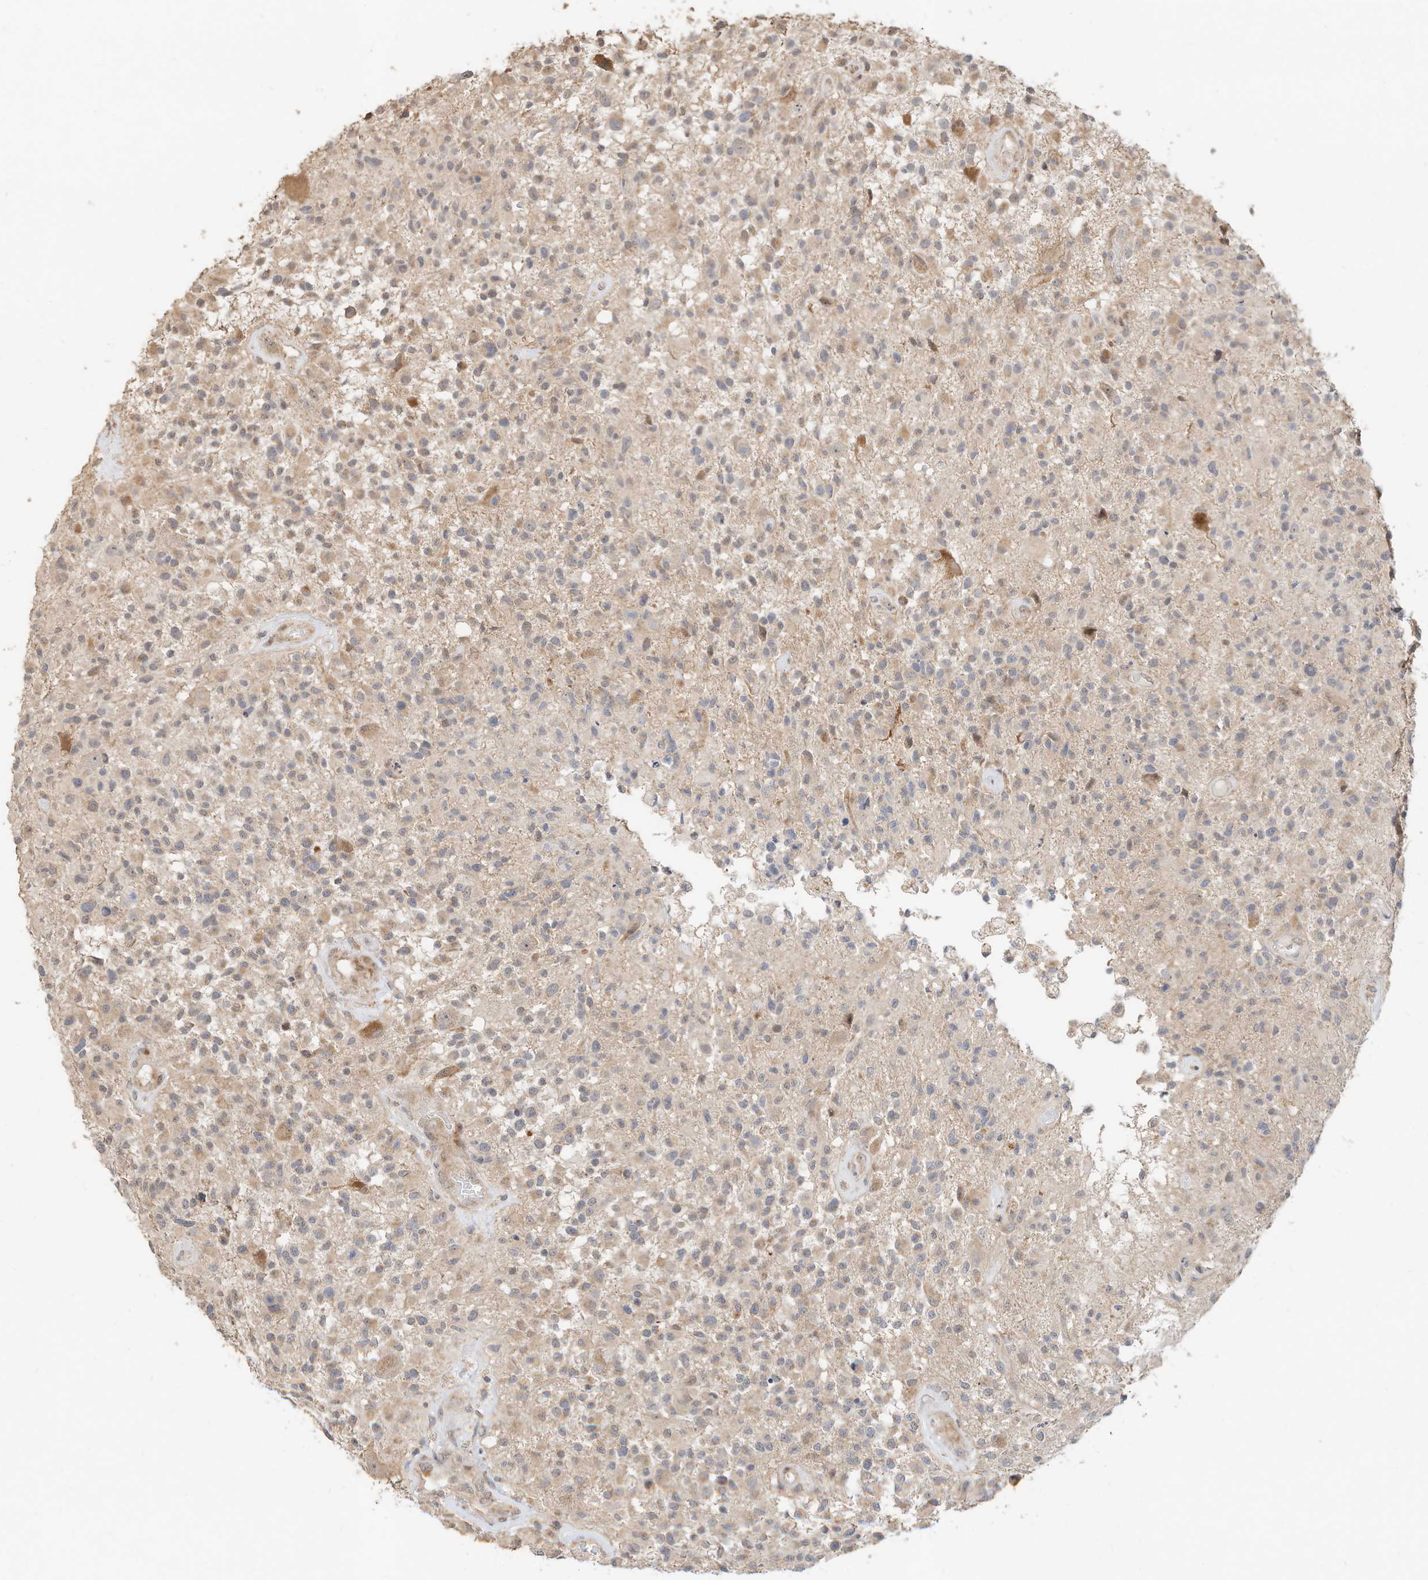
{"staining": {"intensity": "negative", "quantity": "none", "location": "none"}, "tissue": "glioma", "cell_type": "Tumor cells", "image_type": "cancer", "snomed": [{"axis": "morphology", "description": "Glioma, malignant, High grade"}, {"axis": "morphology", "description": "Glioblastoma, NOS"}, {"axis": "topography", "description": "Brain"}], "caption": "IHC of glioma exhibits no positivity in tumor cells.", "gene": "CAGE1", "patient": {"sex": "male", "age": 60}}